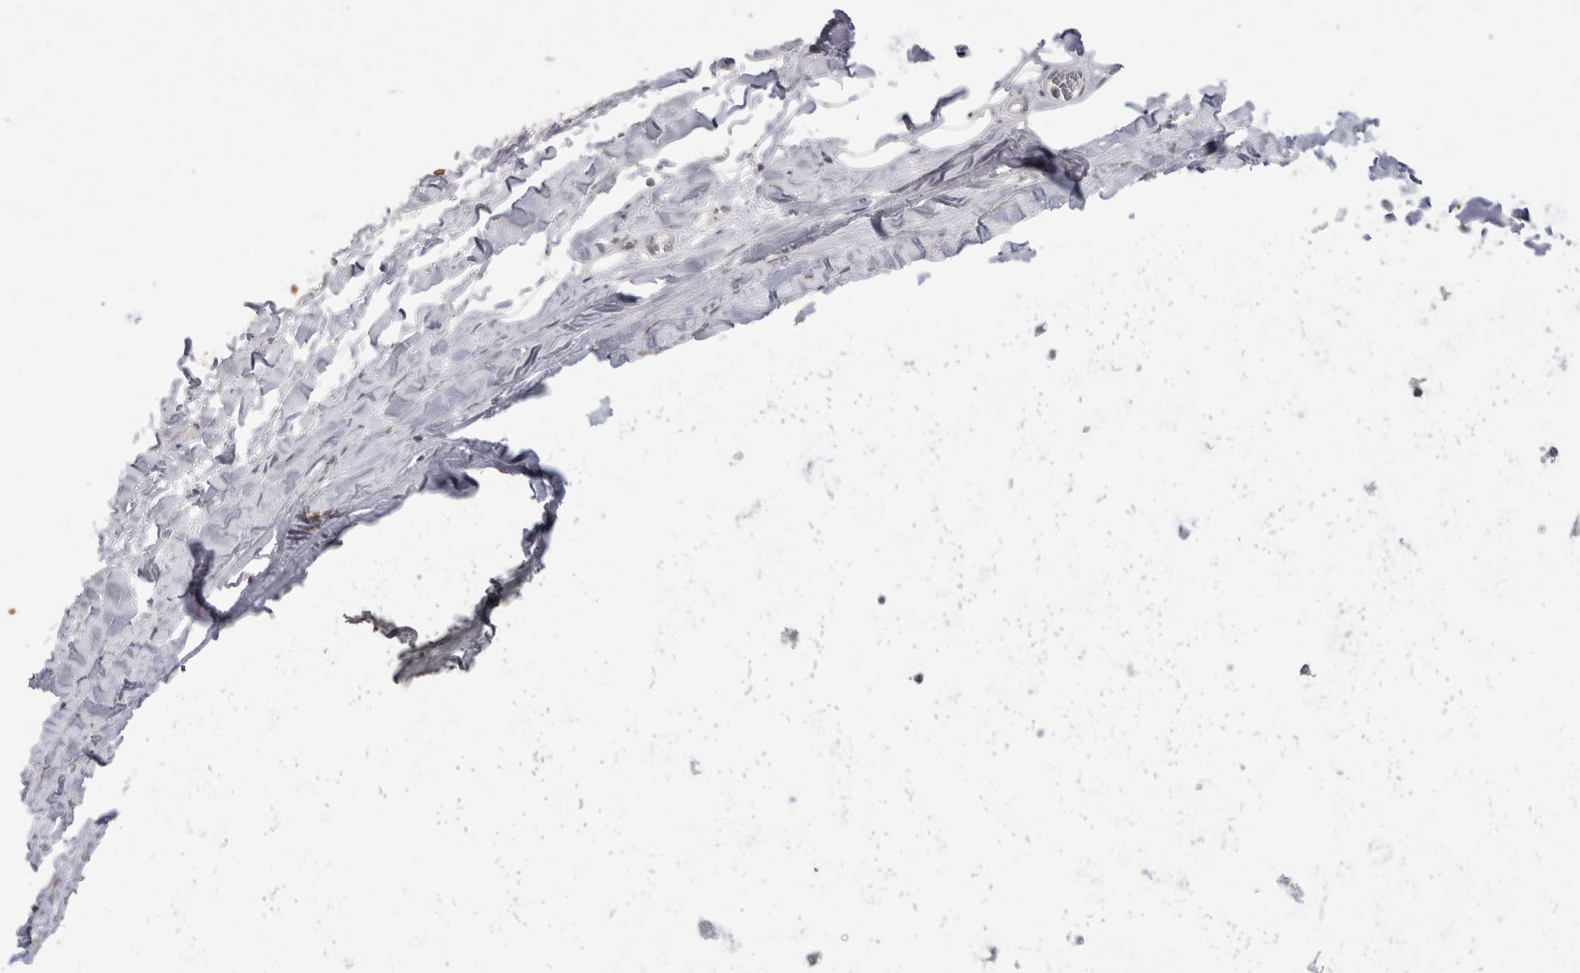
{"staining": {"intensity": "negative", "quantity": "none", "location": "none"}, "tissue": "adipose tissue", "cell_type": "Adipocytes", "image_type": "normal", "snomed": [{"axis": "morphology", "description": "Normal tissue, NOS"}, {"axis": "topography", "description": "Cartilage tissue"}], "caption": "Adipocytes show no significant staining in benign adipose tissue. Brightfield microscopy of IHC stained with DAB (brown) and hematoxylin (blue), captured at high magnification.", "gene": "DDX4", "patient": {"sex": "female", "age": 63}}